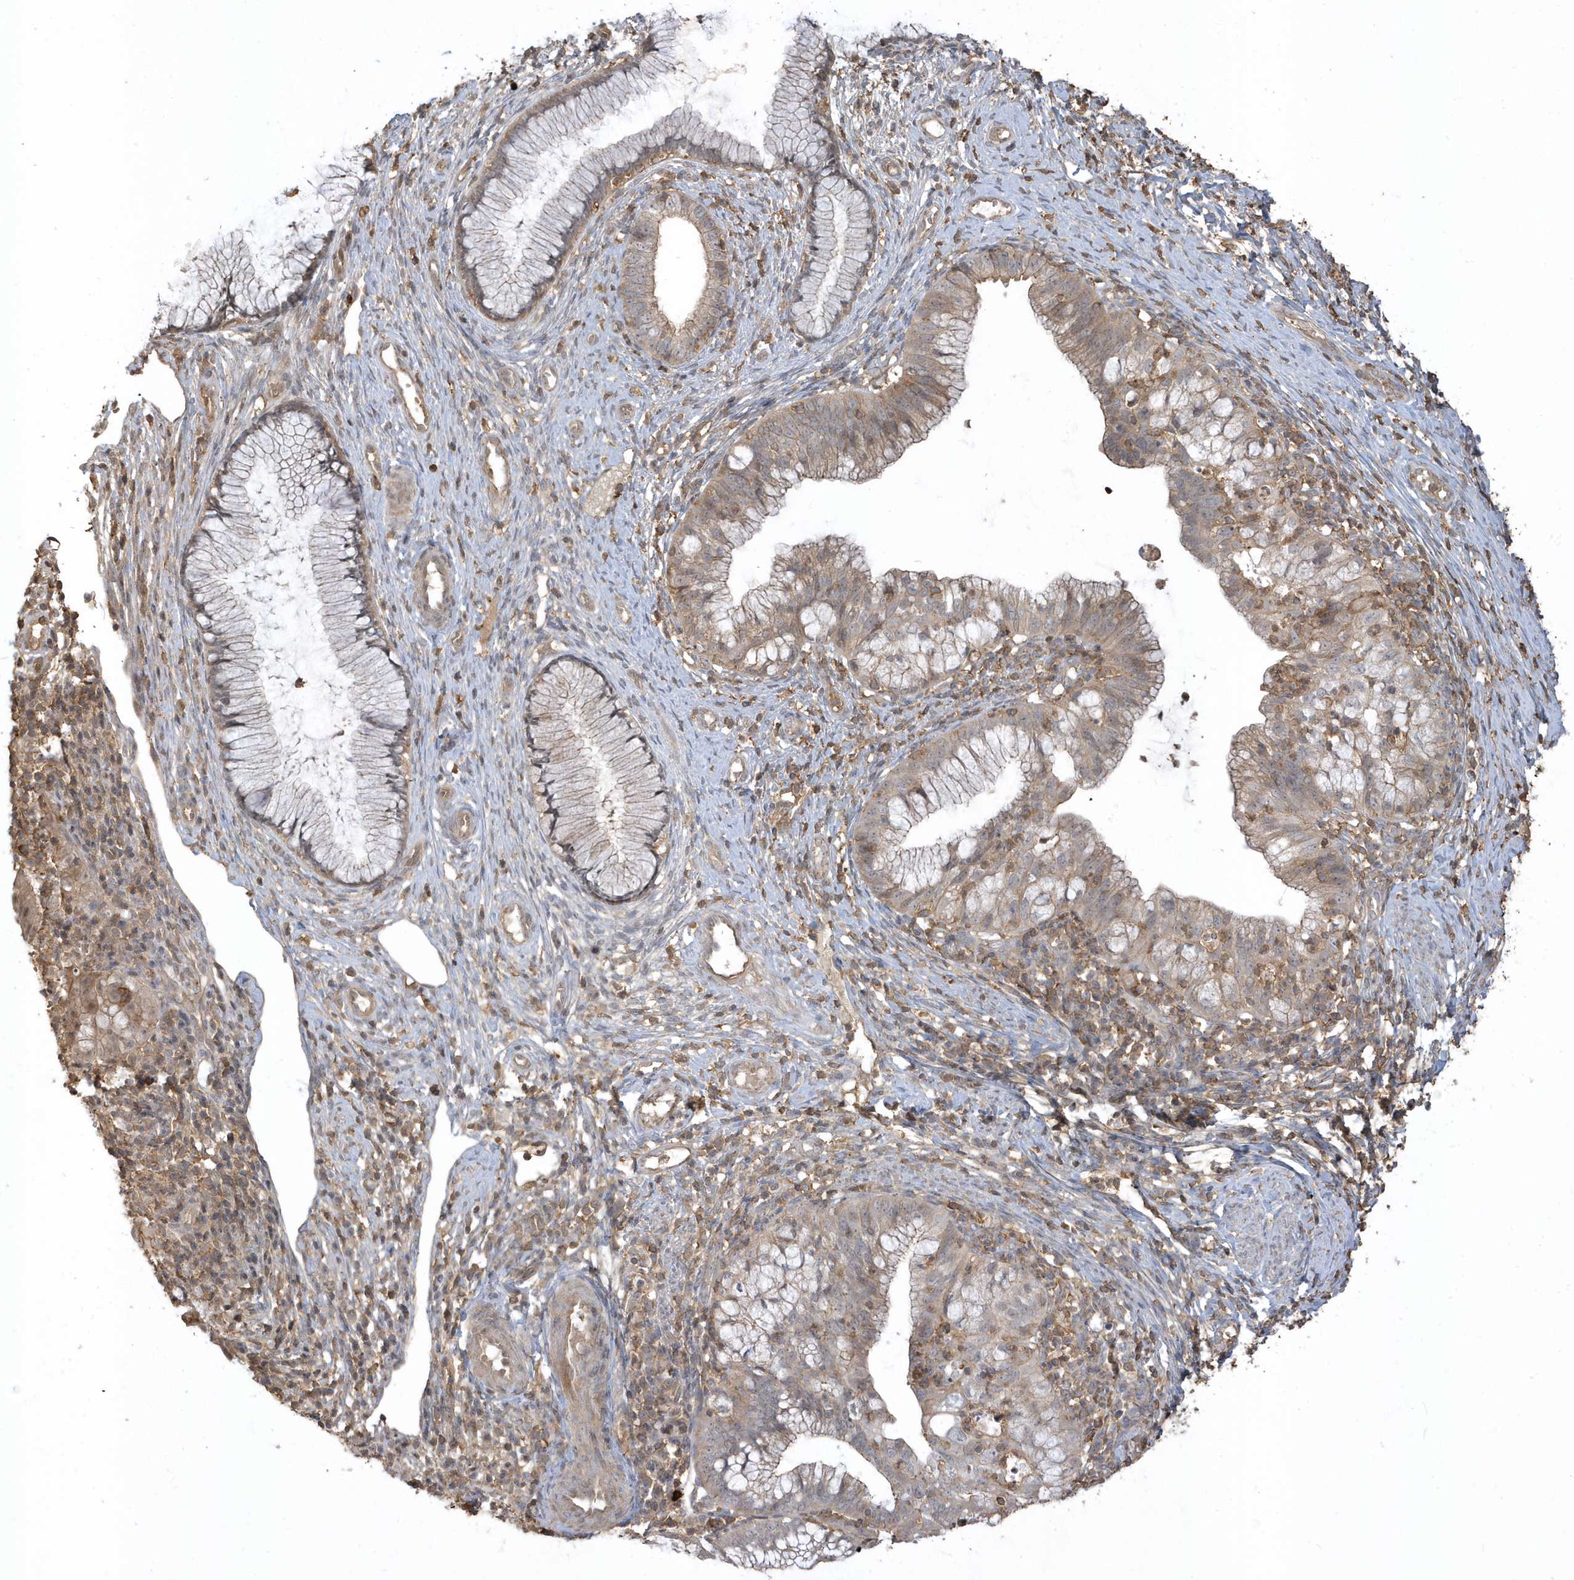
{"staining": {"intensity": "weak", "quantity": "25%-75%", "location": "cytoplasmic/membranous"}, "tissue": "cervical cancer", "cell_type": "Tumor cells", "image_type": "cancer", "snomed": [{"axis": "morphology", "description": "Adenocarcinoma, NOS"}, {"axis": "topography", "description": "Cervix"}], "caption": "High-power microscopy captured an immunohistochemistry (IHC) photomicrograph of adenocarcinoma (cervical), revealing weak cytoplasmic/membranous expression in about 25%-75% of tumor cells.", "gene": "ZBTB8A", "patient": {"sex": "female", "age": 36}}